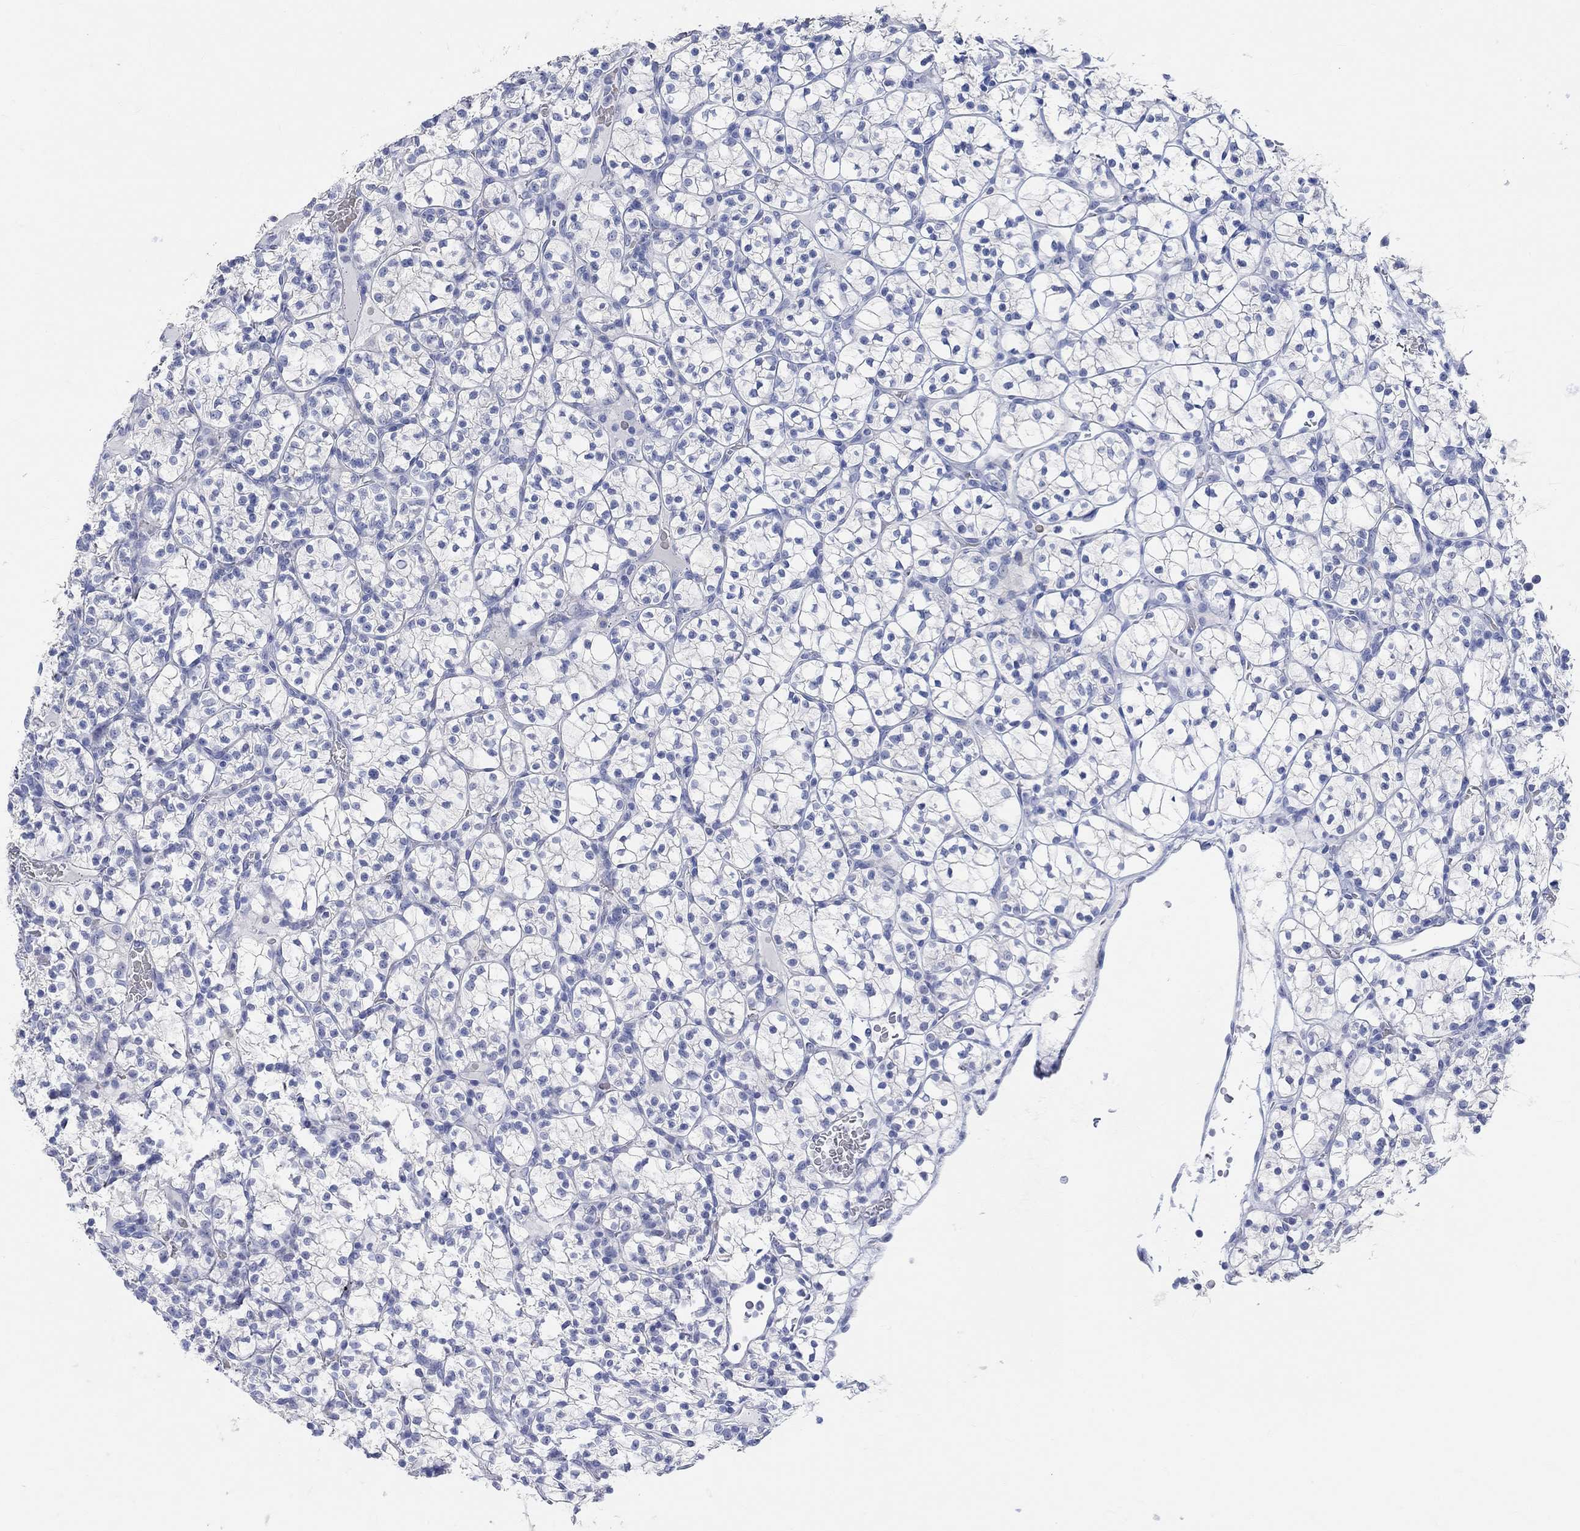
{"staining": {"intensity": "negative", "quantity": "none", "location": "none"}, "tissue": "renal cancer", "cell_type": "Tumor cells", "image_type": "cancer", "snomed": [{"axis": "morphology", "description": "Adenocarcinoma, NOS"}, {"axis": "topography", "description": "Kidney"}], "caption": "High magnification brightfield microscopy of renal adenocarcinoma stained with DAB (3,3'-diaminobenzidine) (brown) and counterstained with hematoxylin (blue): tumor cells show no significant expression.", "gene": "GRIA3", "patient": {"sex": "female", "age": 89}}